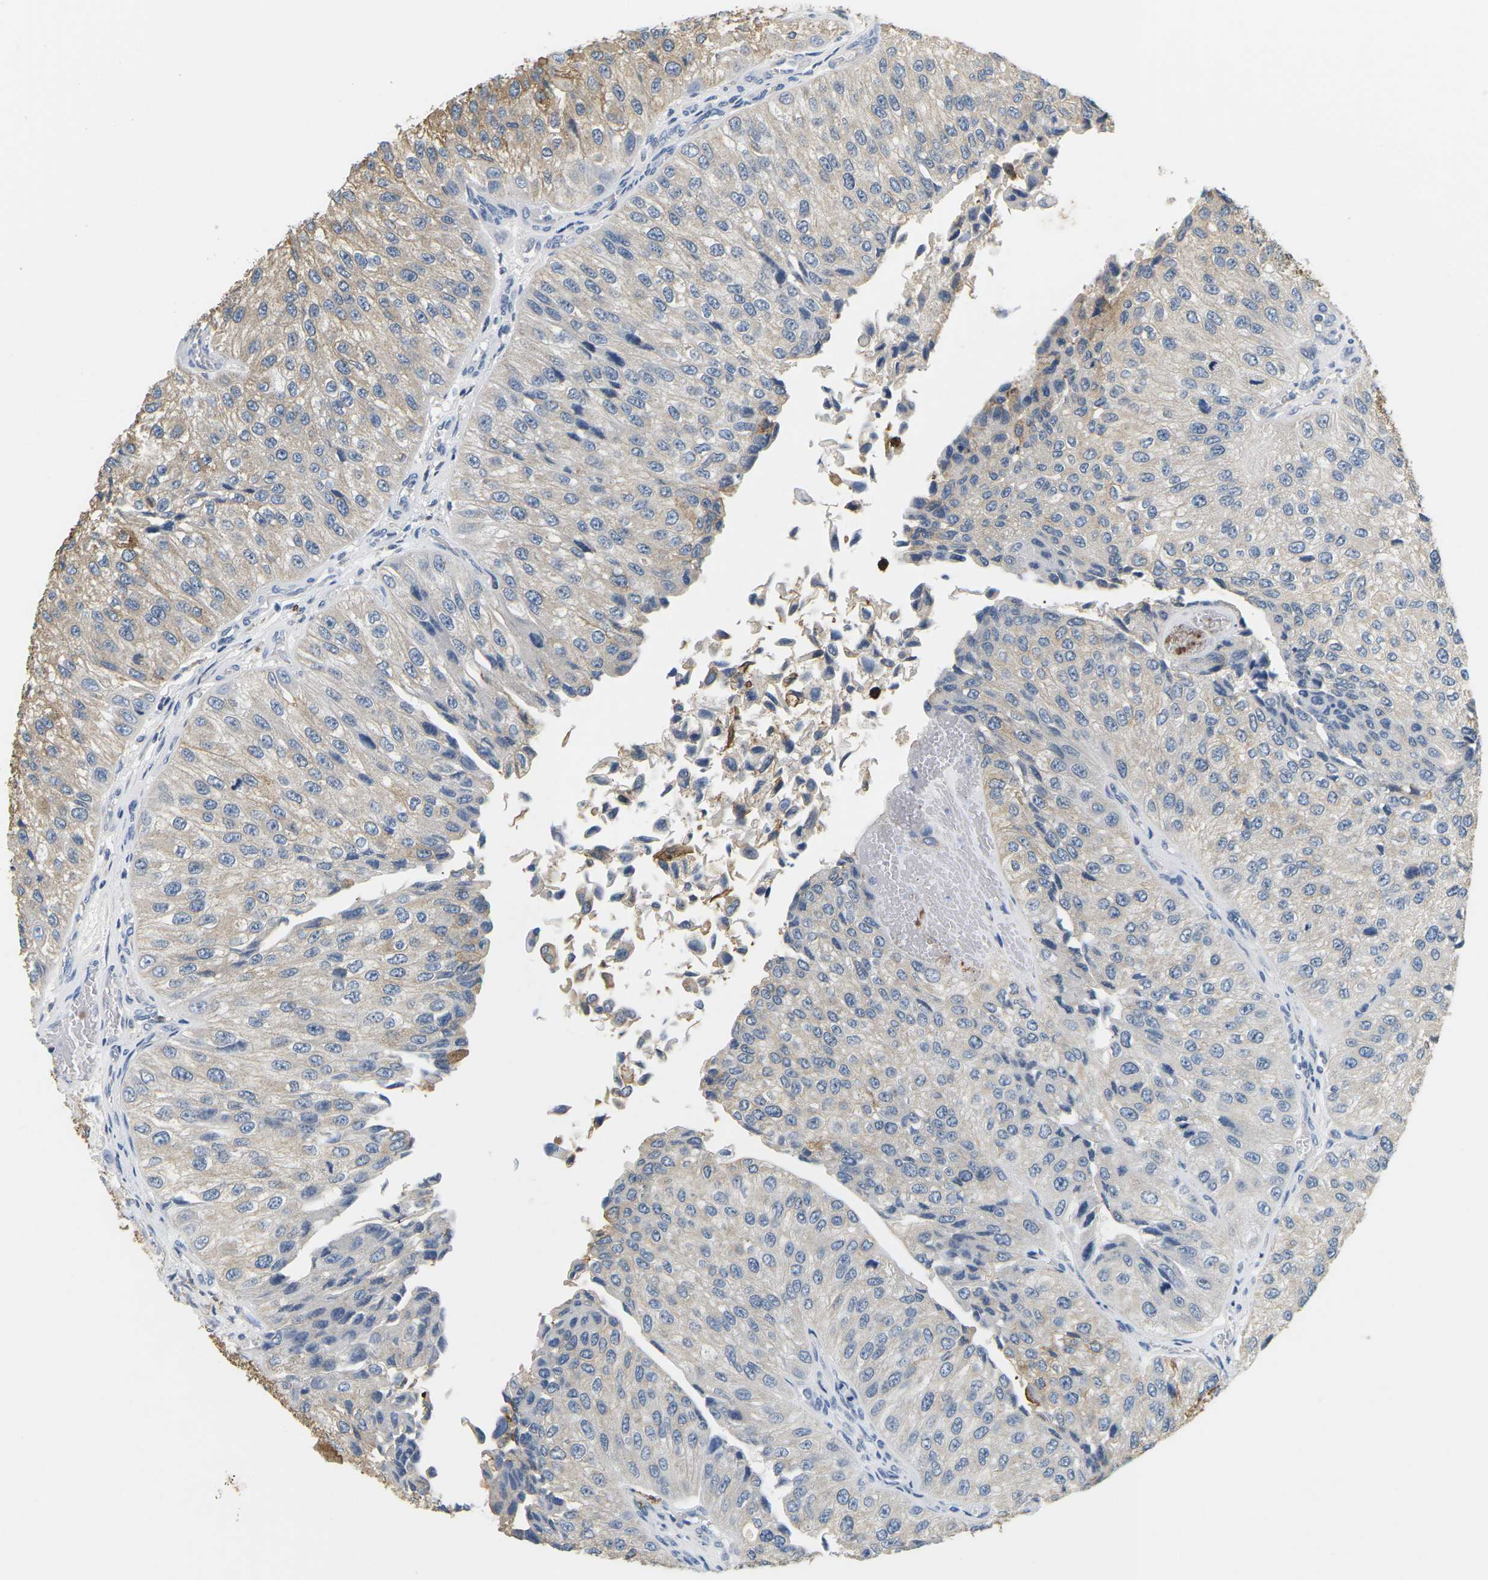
{"staining": {"intensity": "moderate", "quantity": "<25%", "location": "cytoplasmic/membranous"}, "tissue": "urothelial cancer", "cell_type": "Tumor cells", "image_type": "cancer", "snomed": [{"axis": "morphology", "description": "Urothelial carcinoma, High grade"}, {"axis": "topography", "description": "Kidney"}, {"axis": "topography", "description": "Urinary bladder"}], "caption": "Human urothelial cancer stained for a protein (brown) shows moderate cytoplasmic/membranous positive staining in about <25% of tumor cells.", "gene": "ADM", "patient": {"sex": "male", "age": 77}}